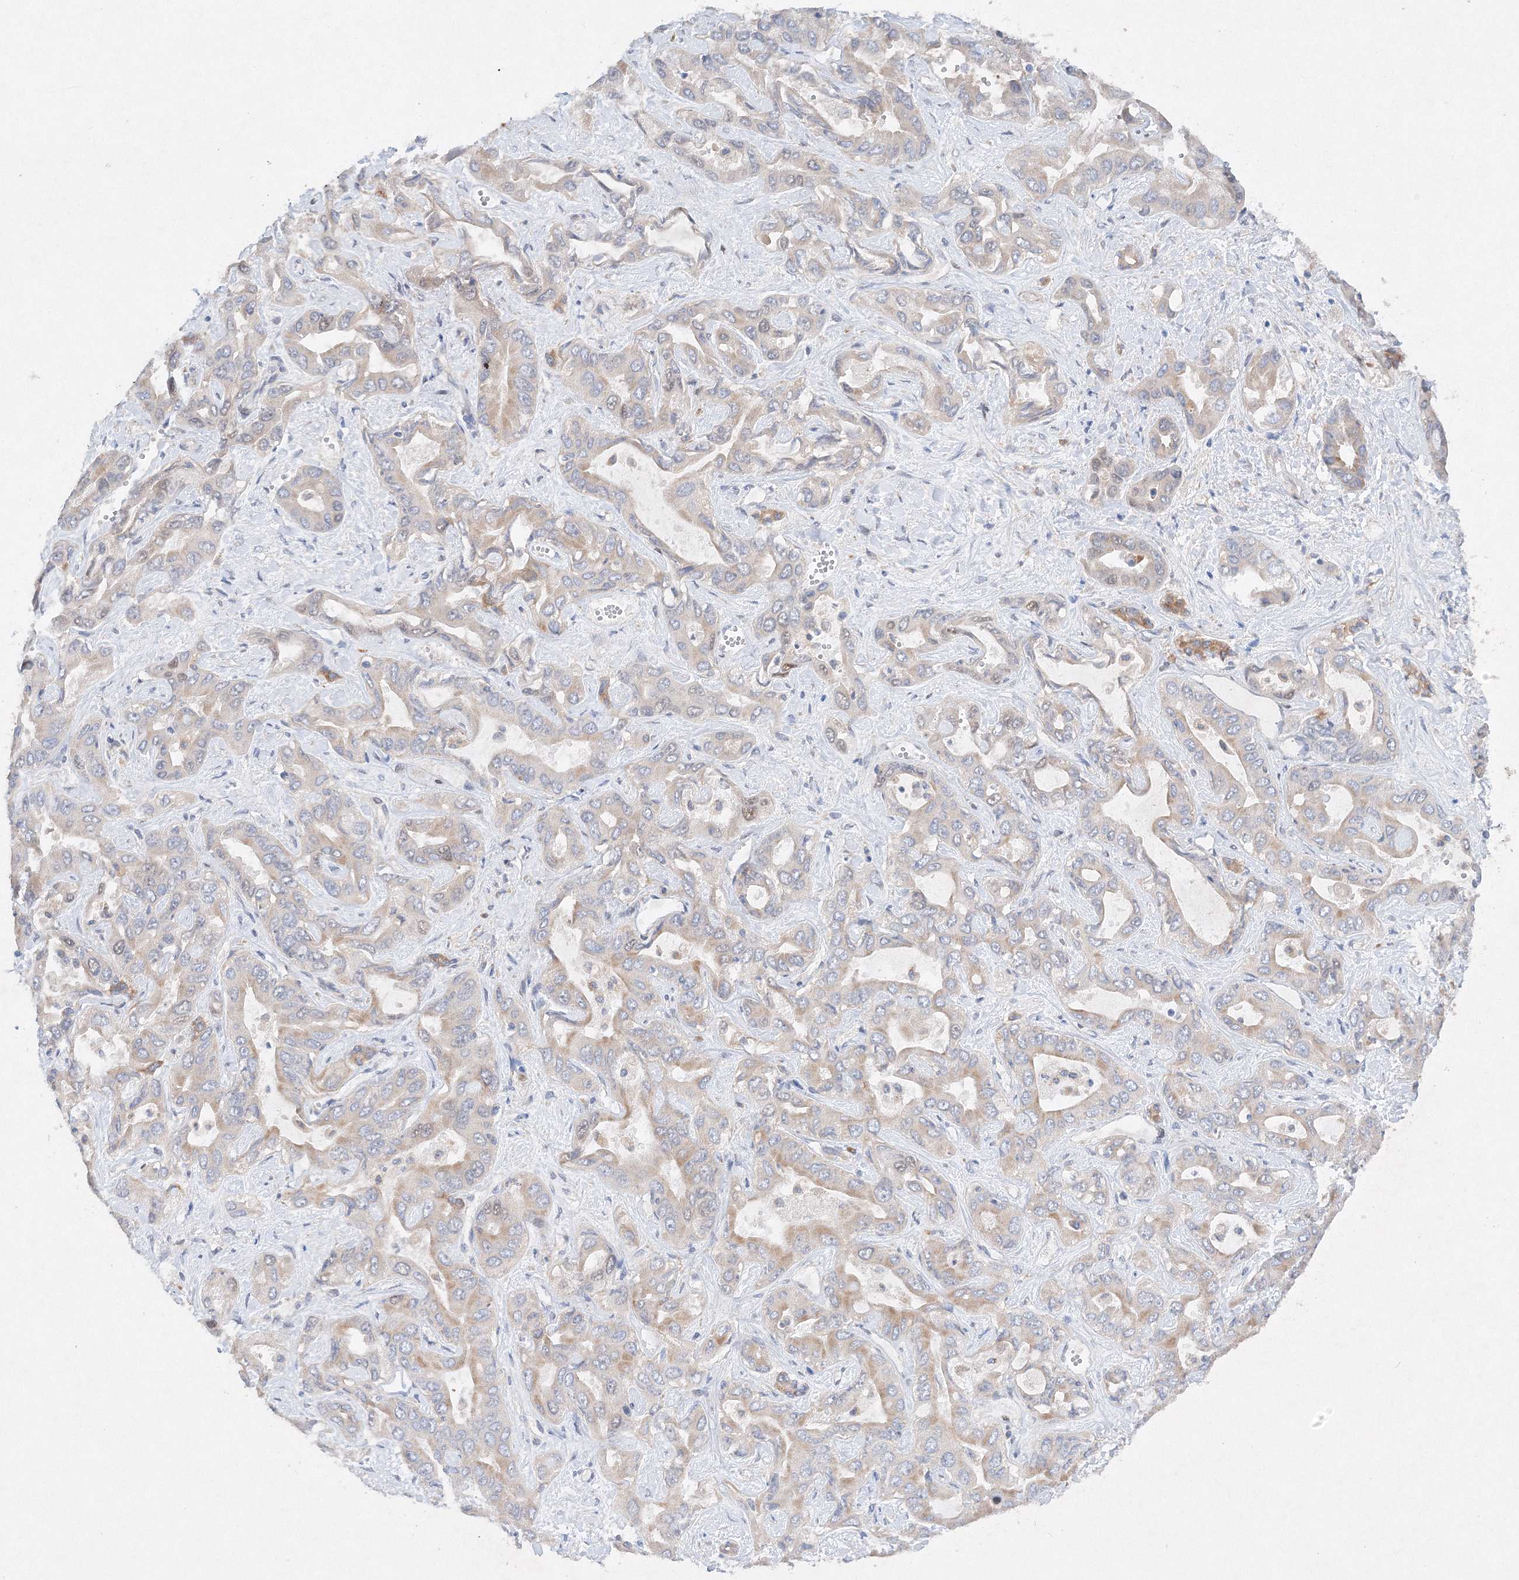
{"staining": {"intensity": "weak", "quantity": "25%-75%", "location": "cytoplasmic/membranous"}, "tissue": "liver cancer", "cell_type": "Tumor cells", "image_type": "cancer", "snomed": [{"axis": "morphology", "description": "Cholangiocarcinoma"}, {"axis": "topography", "description": "Liver"}], "caption": "Protein staining by immunohistochemistry (IHC) reveals weak cytoplasmic/membranous expression in approximately 25%-75% of tumor cells in liver cancer (cholangiocarcinoma).", "gene": "SLC36A1", "patient": {"sex": "female", "age": 52}}